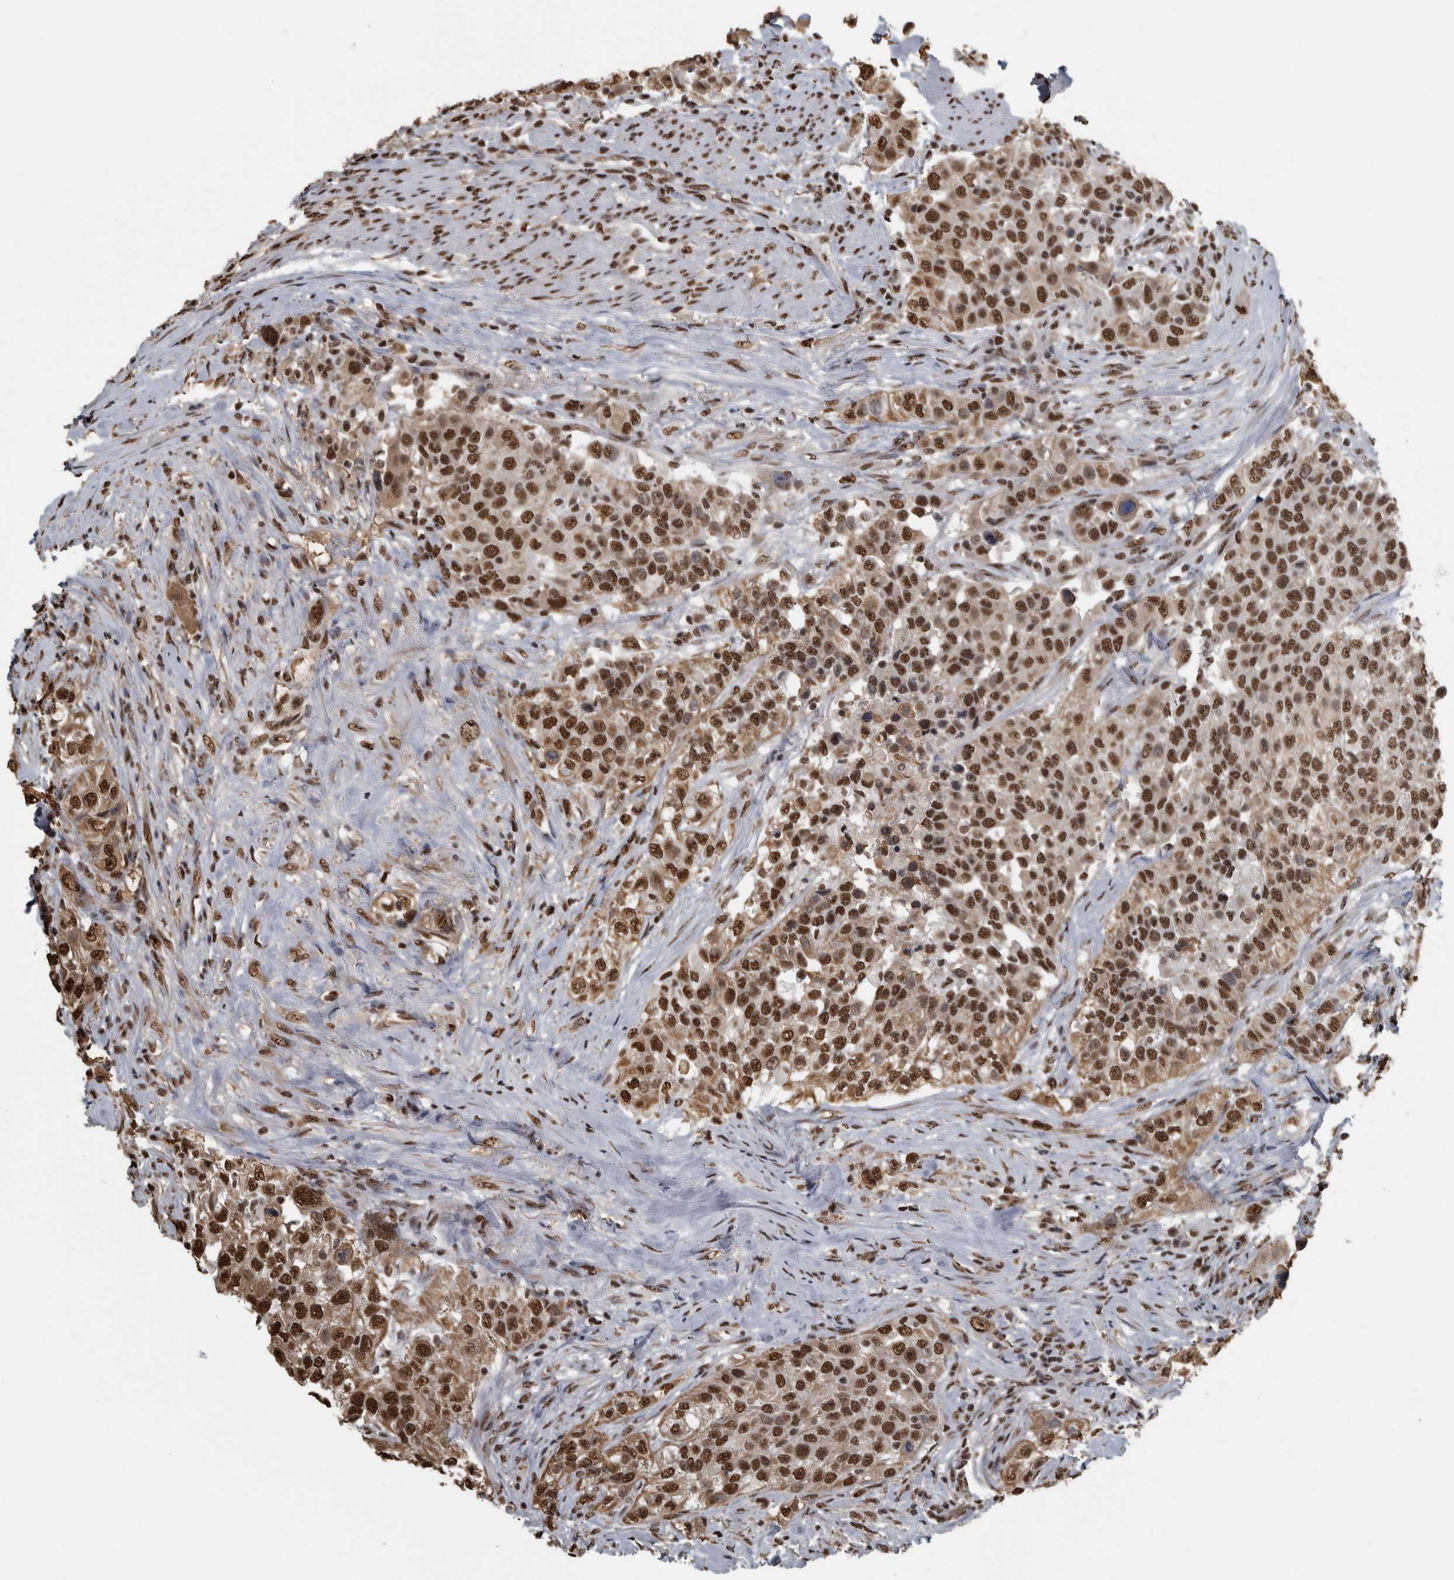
{"staining": {"intensity": "strong", "quantity": ">75%", "location": "cytoplasmic/membranous,nuclear"}, "tissue": "urothelial cancer", "cell_type": "Tumor cells", "image_type": "cancer", "snomed": [{"axis": "morphology", "description": "Urothelial carcinoma, High grade"}, {"axis": "topography", "description": "Urinary bladder"}], "caption": "Urothelial carcinoma (high-grade) stained for a protein (brown) shows strong cytoplasmic/membranous and nuclear positive staining in about >75% of tumor cells.", "gene": "TGS1", "patient": {"sex": "female", "age": 80}}